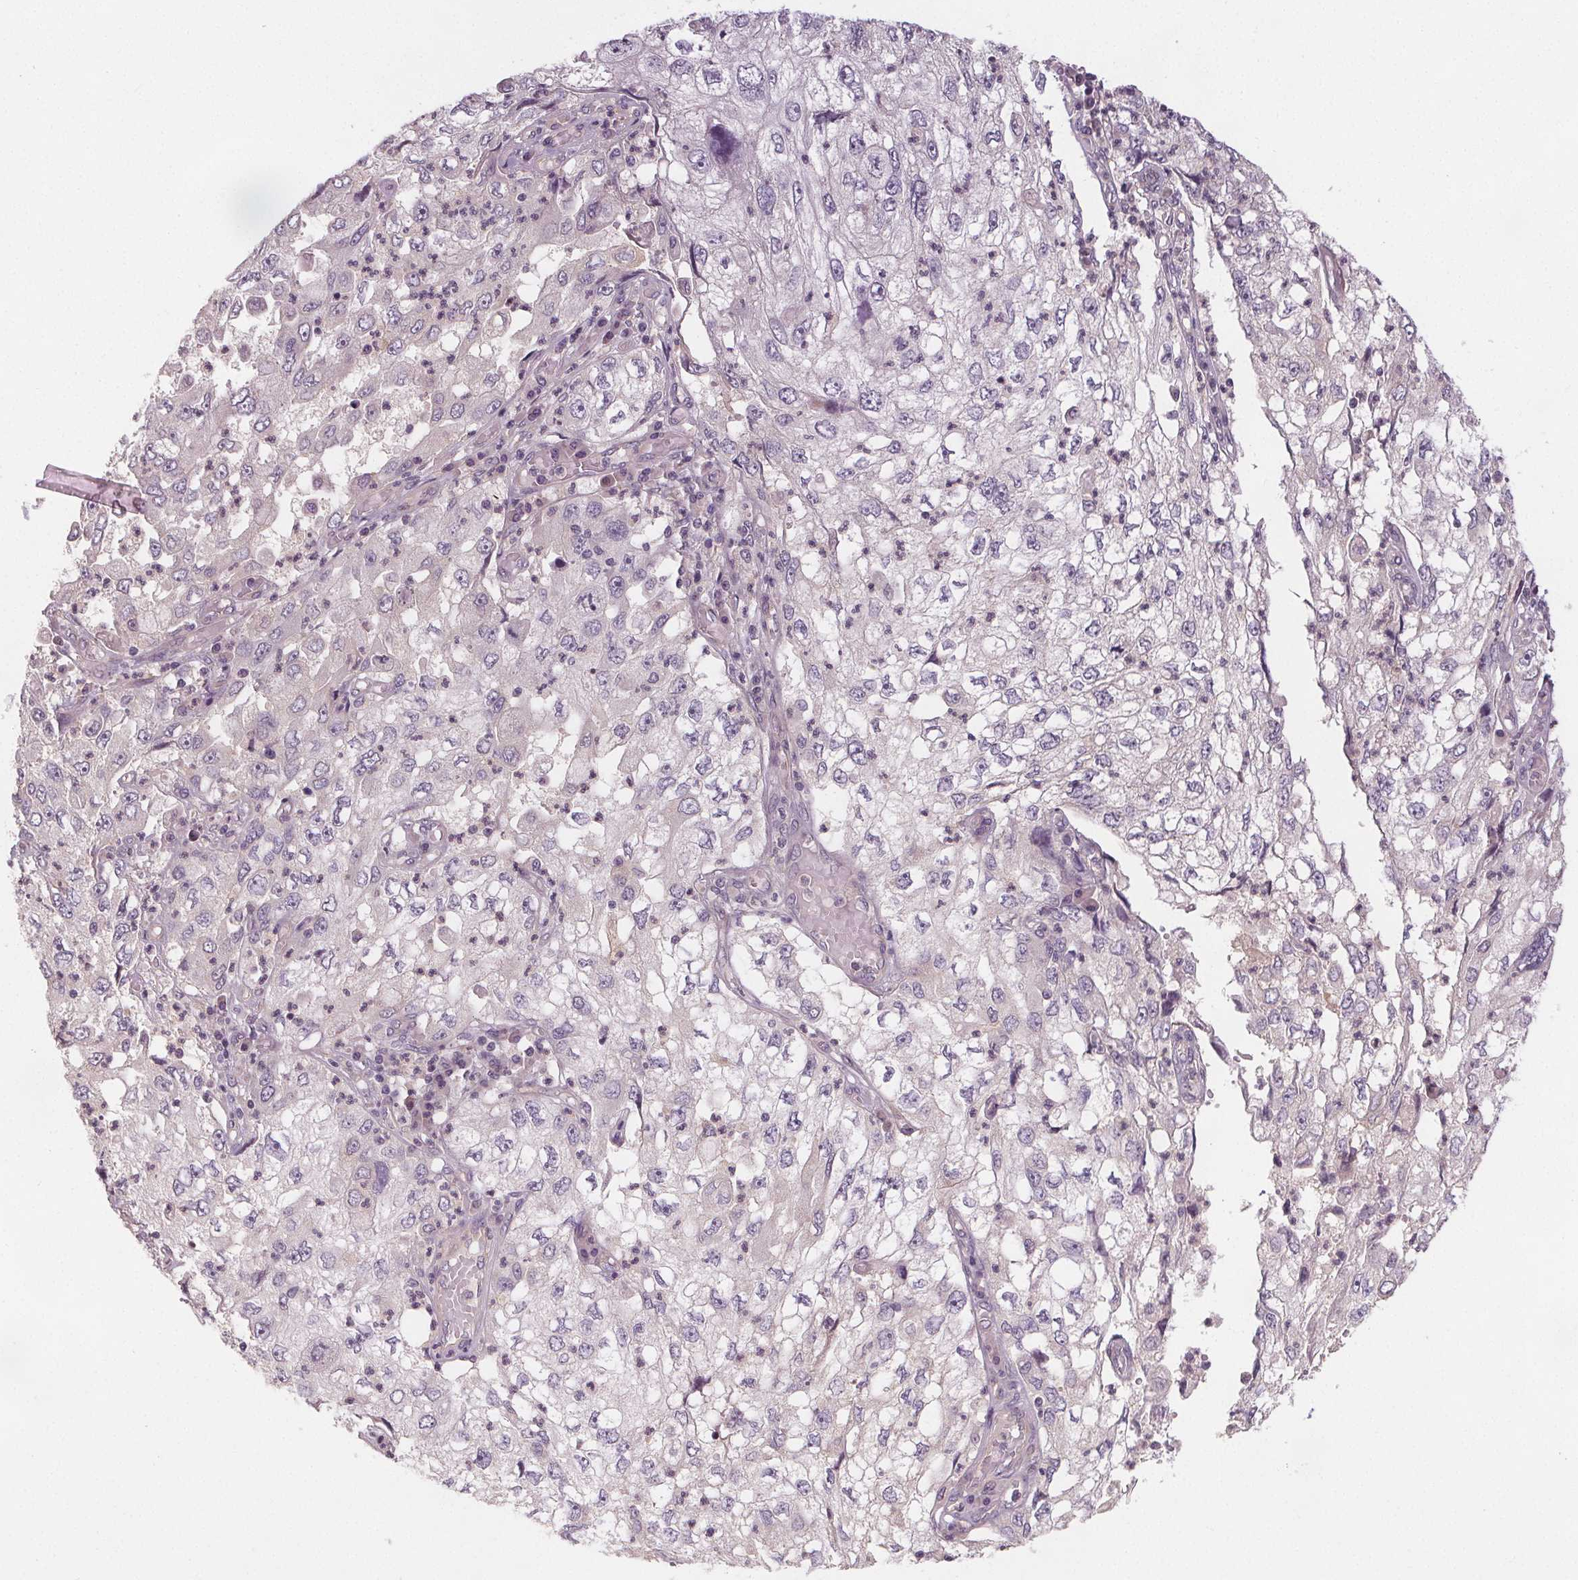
{"staining": {"intensity": "negative", "quantity": "none", "location": "none"}, "tissue": "cervical cancer", "cell_type": "Tumor cells", "image_type": "cancer", "snomed": [{"axis": "morphology", "description": "Squamous cell carcinoma, NOS"}, {"axis": "topography", "description": "Cervix"}], "caption": "High magnification brightfield microscopy of cervical cancer stained with DAB (3,3'-diaminobenzidine) (brown) and counterstained with hematoxylin (blue): tumor cells show no significant expression.", "gene": "VNN1", "patient": {"sex": "female", "age": 36}}